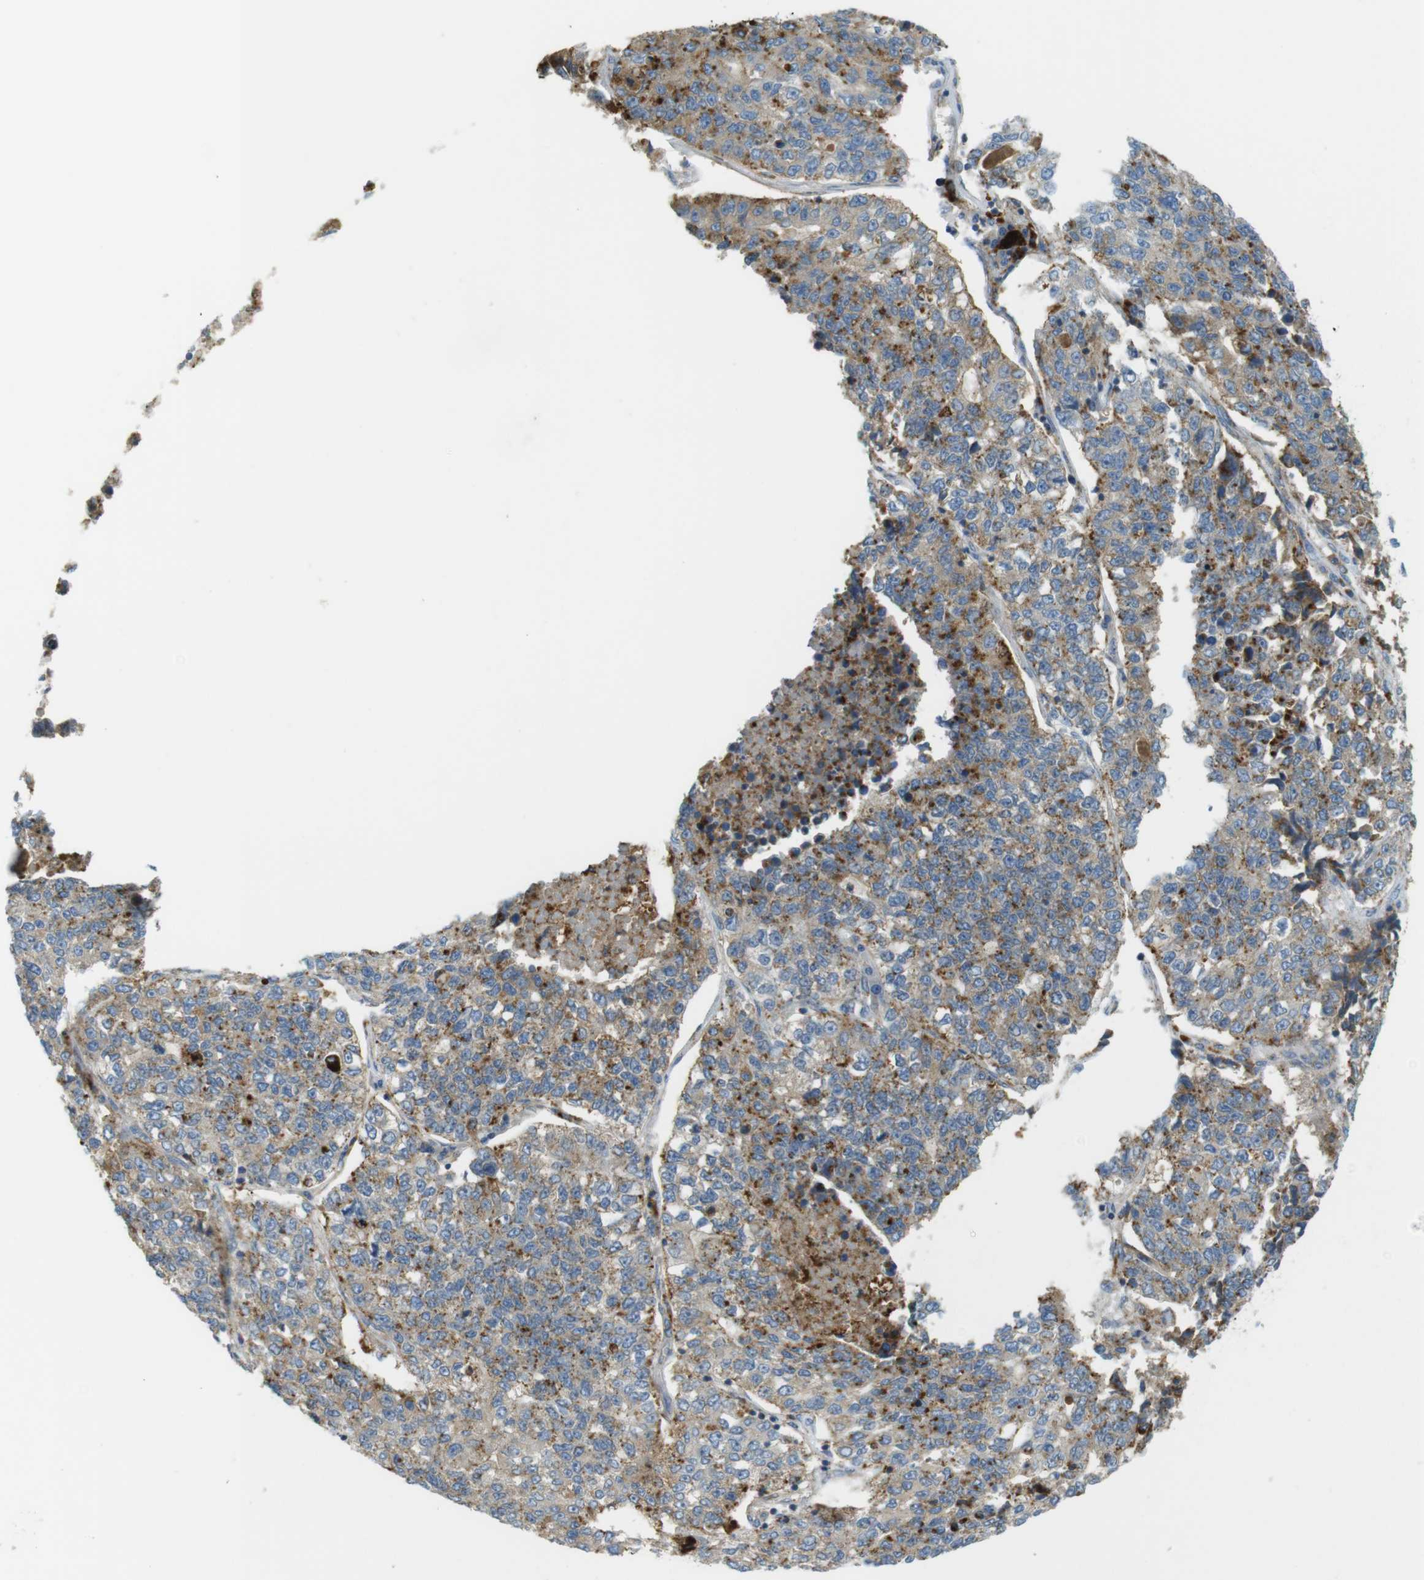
{"staining": {"intensity": "moderate", "quantity": ">75%", "location": "cytoplasmic/membranous"}, "tissue": "lung cancer", "cell_type": "Tumor cells", "image_type": "cancer", "snomed": [{"axis": "morphology", "description": "Adenocarcinoma, NOS"}, {"axis": "topography", "description": "Lung"}], "caption": "Lung adenocarcinoma tissue reveals moderate cytoplasmic/membranous staining in approximately >75% of tumor cells, visualized by immunohistochemistry.", "gene": "LAMP1", "patient": {"sex": "male", "age": 49}}